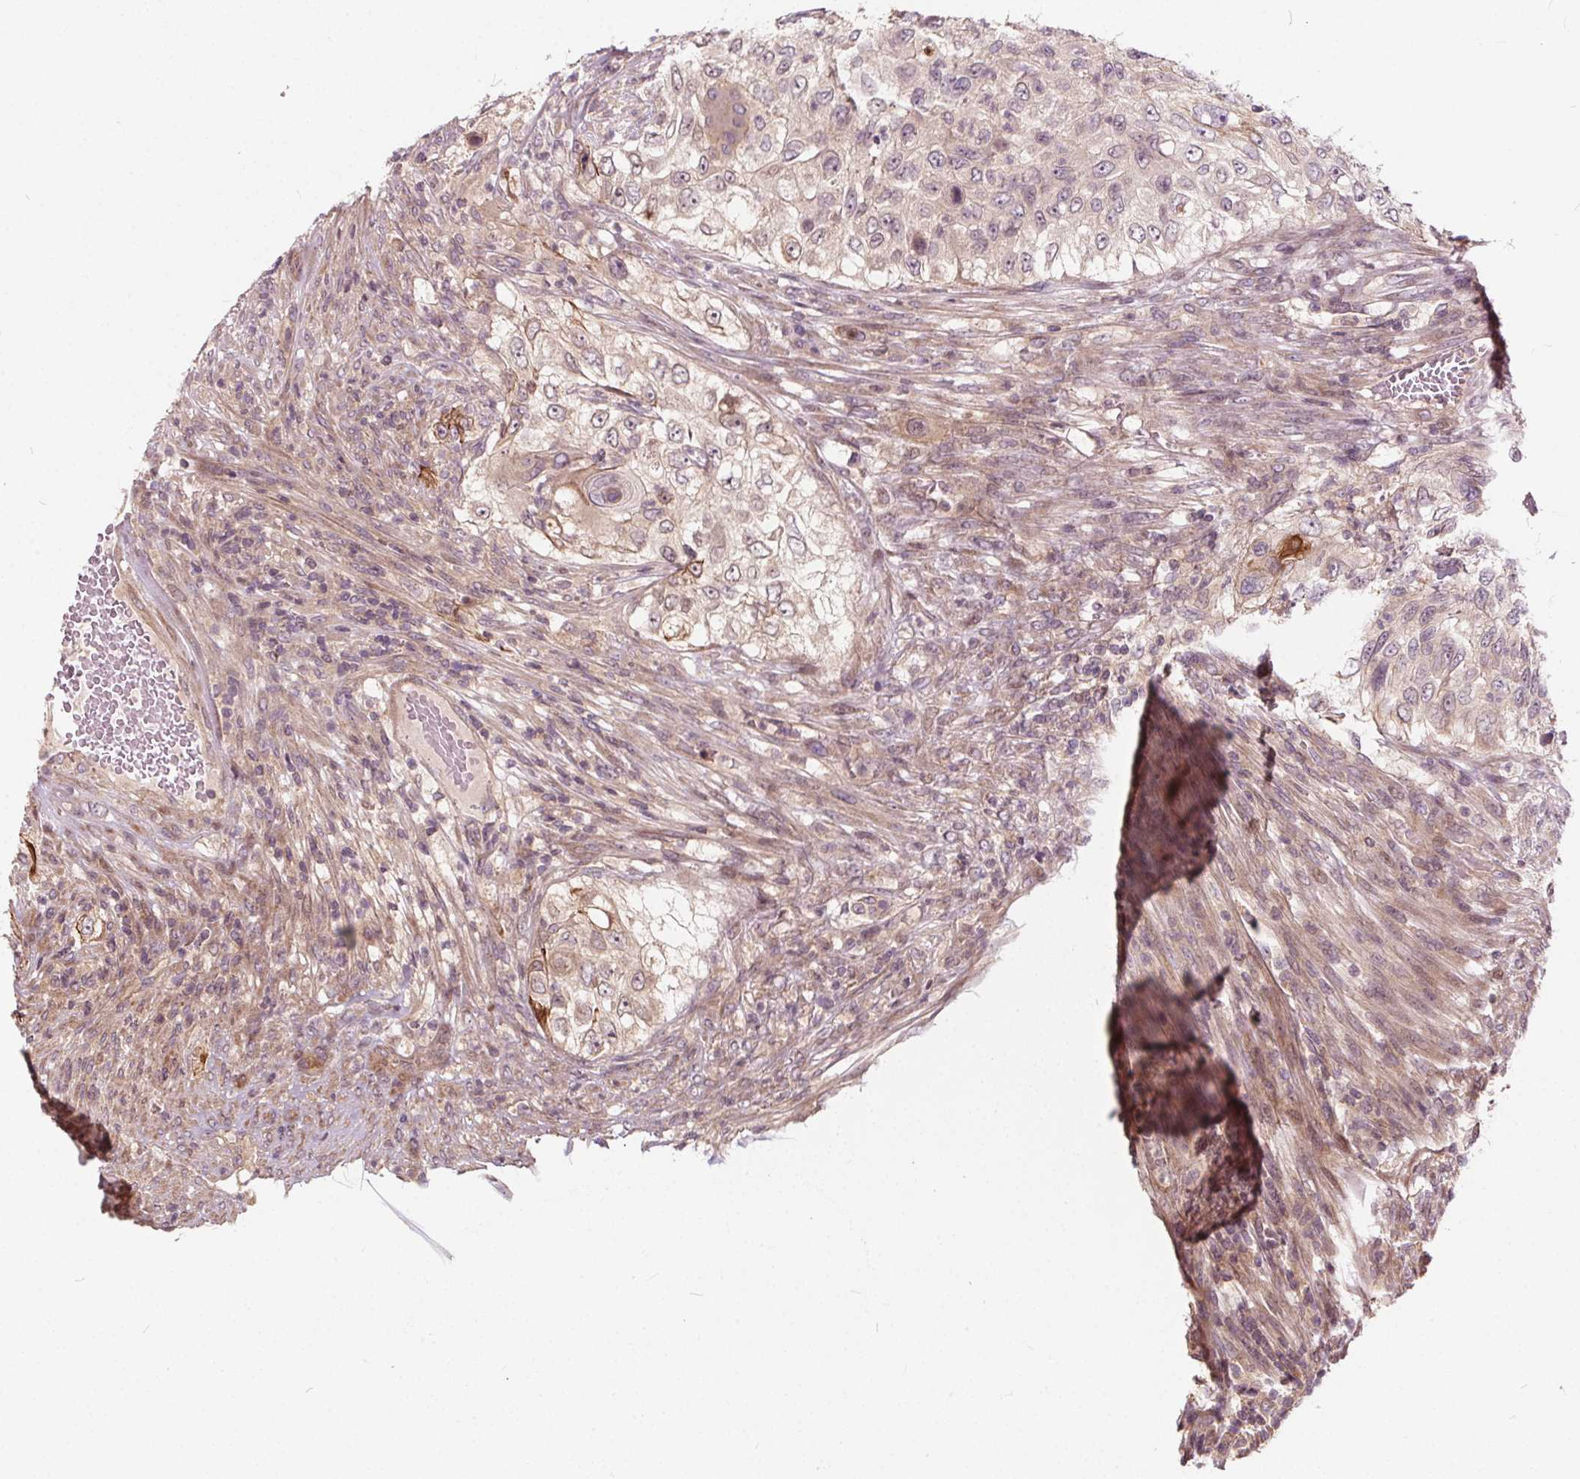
{"staining": {"intensity": "negative", "quantity": "none", "location": "none"}, "tissue": "urothelial cancer", "cell_type": "Tumor cells", "image_type": "cancer", "snomed": [{"axis": "morphology", "description": "Urothelial carcinoma, High grade"}, {"axis": "topography", "description": "Urinary bladder"}], "caption": "Tumor cells show no significant protein positivity in urothelial carcinoma (high-grade).", "gene": "INPP5E", "patient": {"sex": "female", "age": 60}}